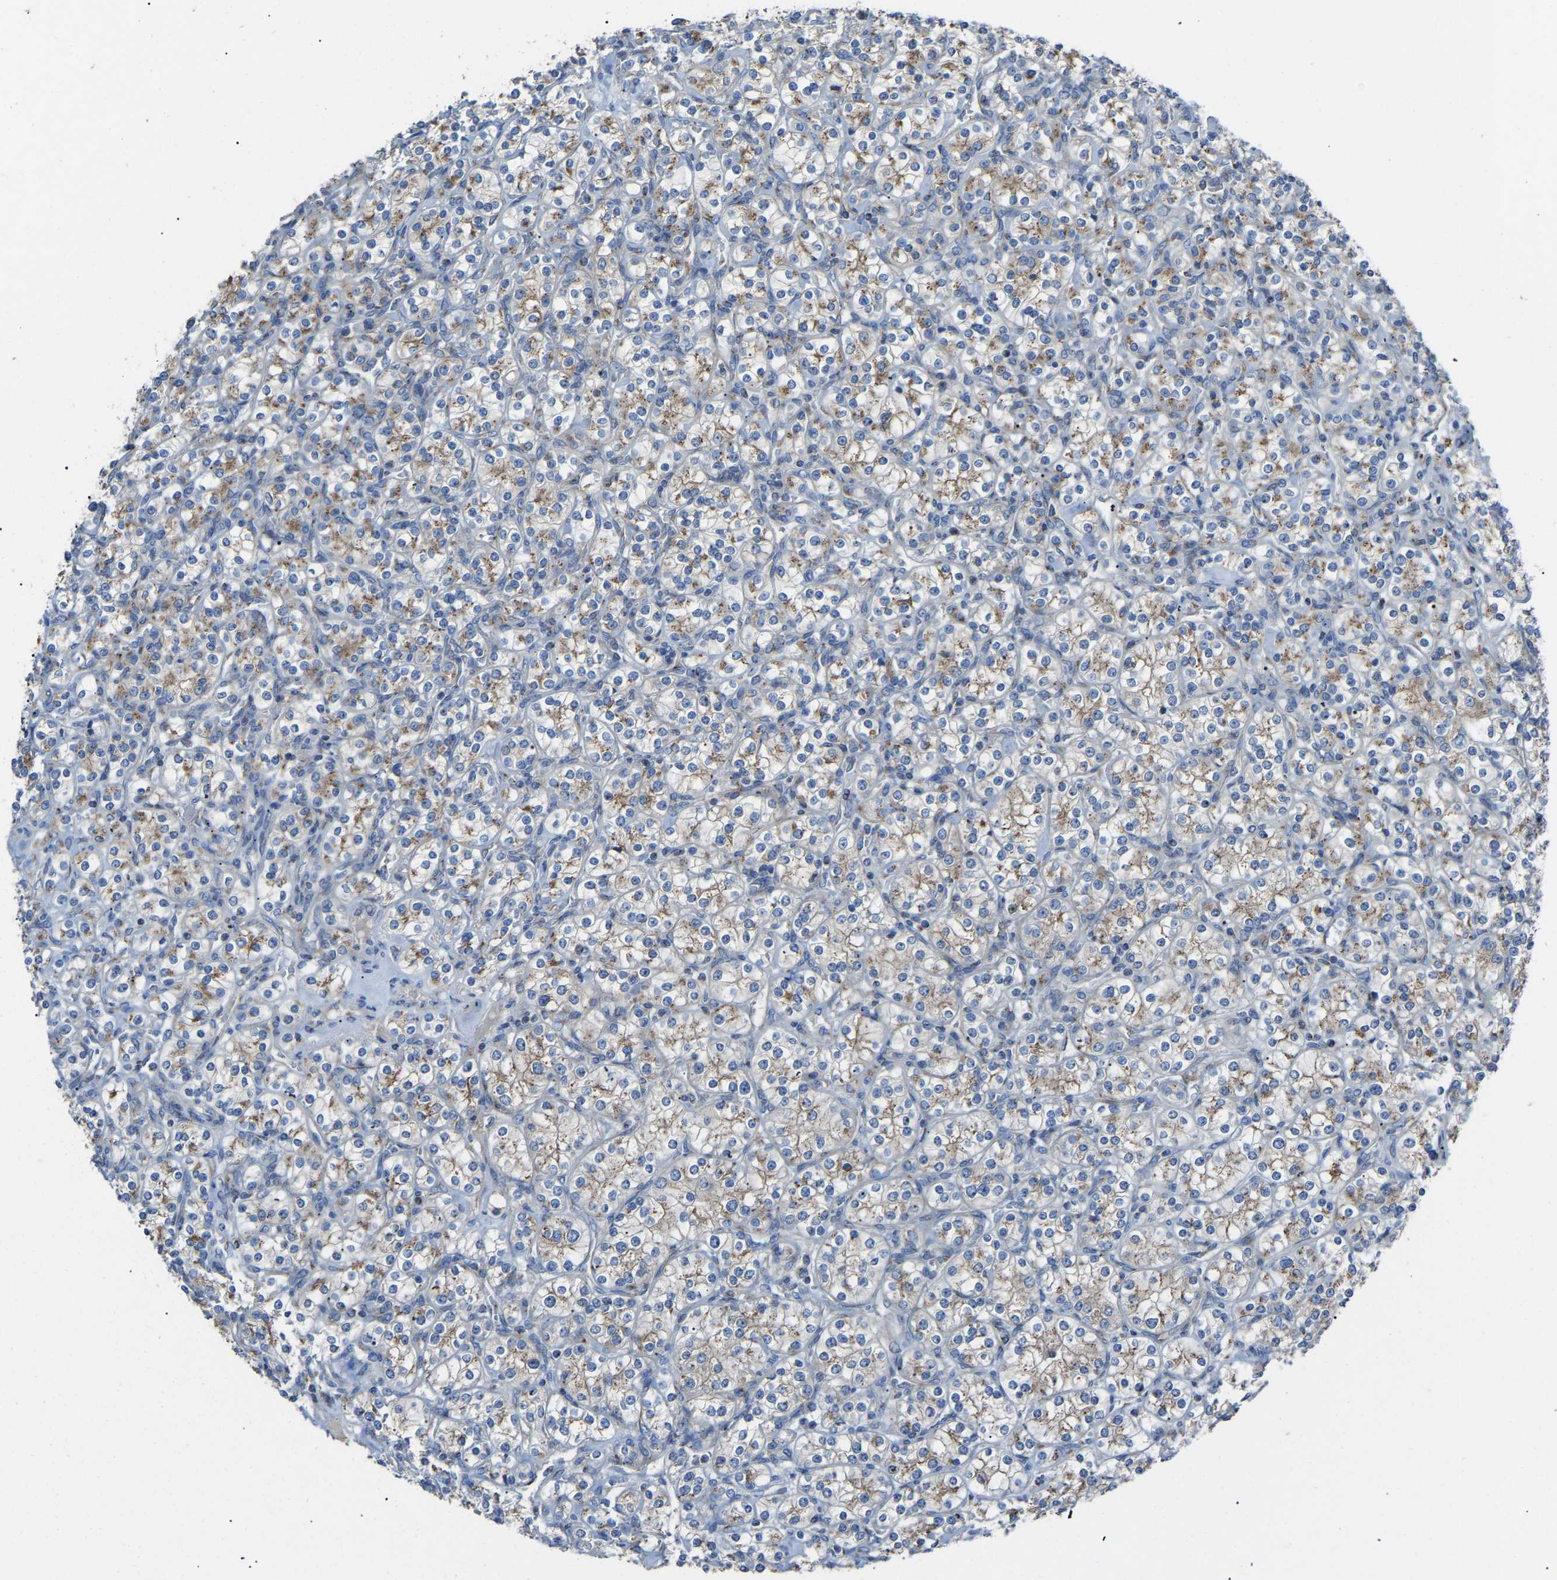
{"staining": {"intensity": "weak", "quantity": ">75%", "location": "cytoplasmic/membranous"}, "tissue": "renal cancer", "cell_type": "Tumor cells", "image_type": "cancer", "snomed": [{"axis": "morphology", "description": "Adenocarcinoma, NOS"}, {"axis": "topography", "description": "Kidney"}], "caption": "Human renal cancer stained with a brown dye displays weak cytoplasmic/membranous positive staining in about >75% of tumor cells.", "gene": "CANT1", "patient": {"sex": "male", "age": 77}}